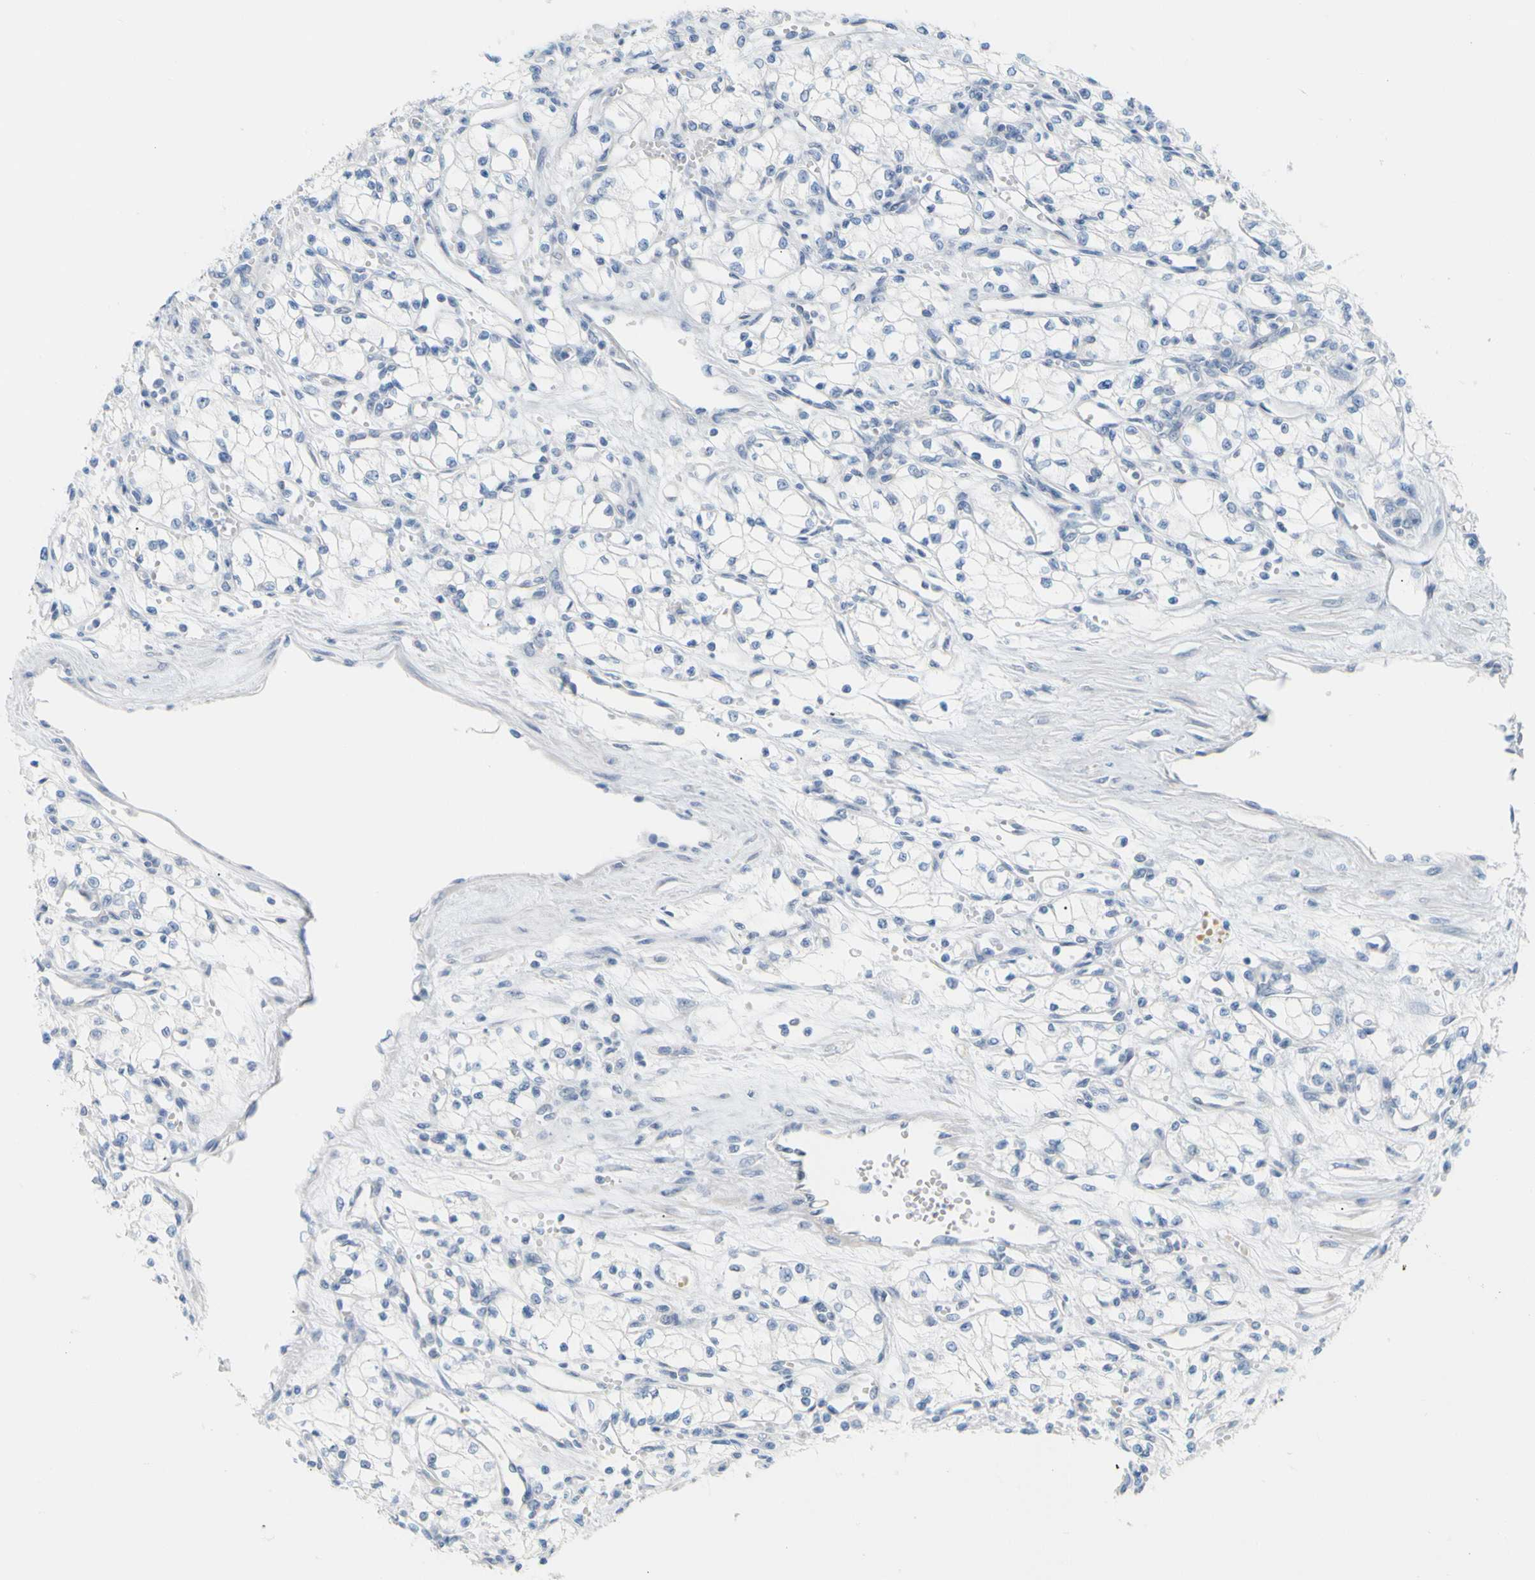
{"staining": {"intensity": "negative", "quantity": "none", "location": "none"}, "tissue": "renal cancer", "cell_type": "Tumor cells", "image_type": "cancer", "snomed": [{"axis": "morphology", "description": "Normal tissue, NOS"}, {"axis": "morphology", "description": "Adenocarcinoma, NOS"}, {"axis": "topography", "description": "Kidney"}], "caption": "Renal cancer (adenocarcinoma) was stained to show a protein in brown. There is no significant positivity in tumor cells.", "gene": "OPN1SW", "patient": {"sex": "male", "age": 59}}